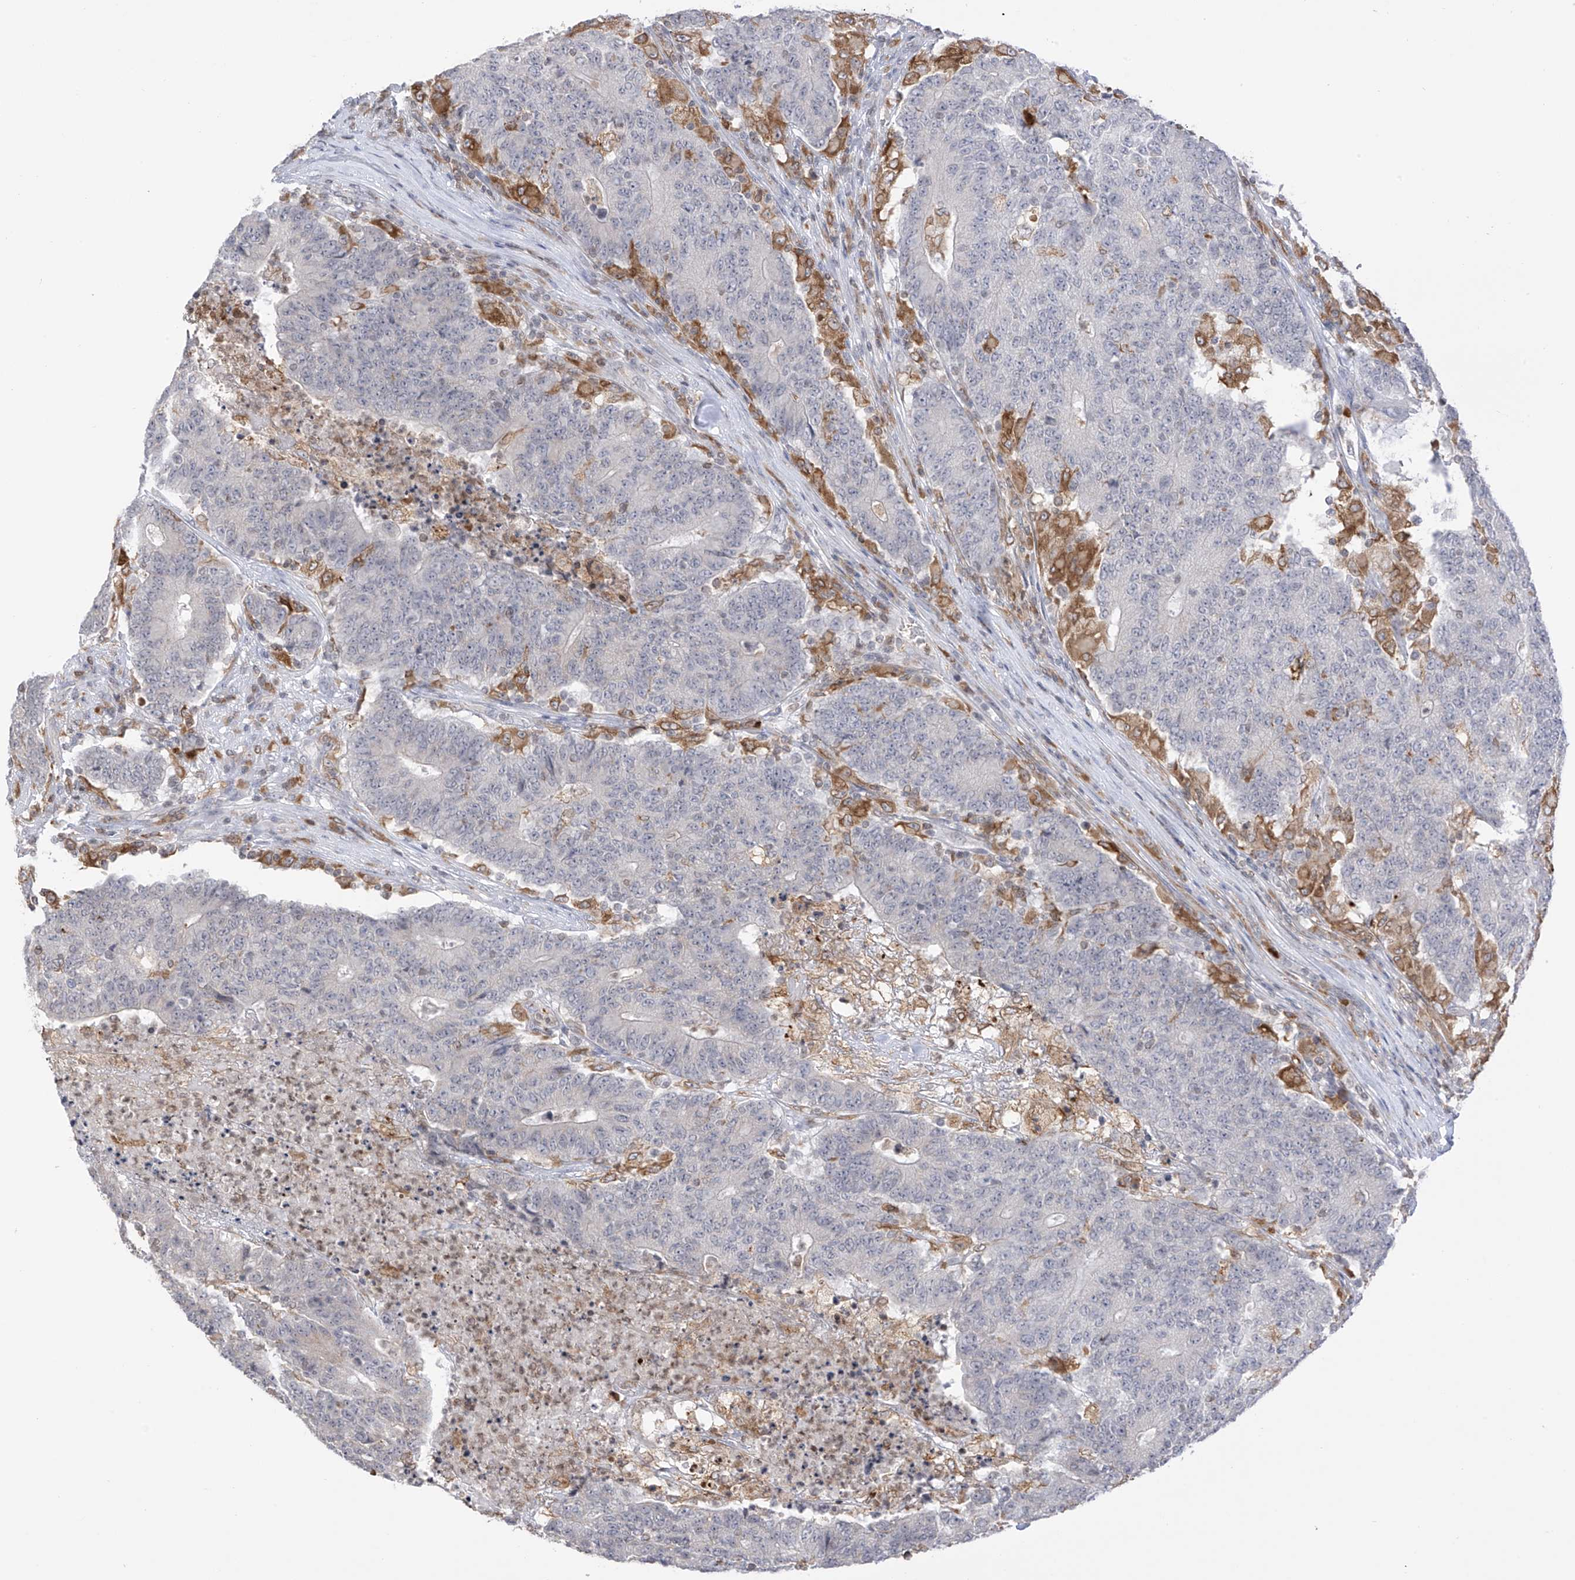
{"staining": {"intensity": "negative", "quantity": "none", "location": "none"}, "tissue": "colorectal cancer", "cell_type": "Tumor cells", "image_type": "cancer", "snomed": [{"axis": "morphology", "description": "Normal tissue, NOS"}, {"axis": "morphology", "description": "Adenocarcinoma, NOS"}, {"axis": "topography", "description": "Colon"}], "caption": "An immunohistochemistry histopathology image of colorectal cancer is shown. There is no staining in tumor cells of colorectal cancer.", "gene": "TBXAS1", "patient": {"sex": "female", "age": 75}}